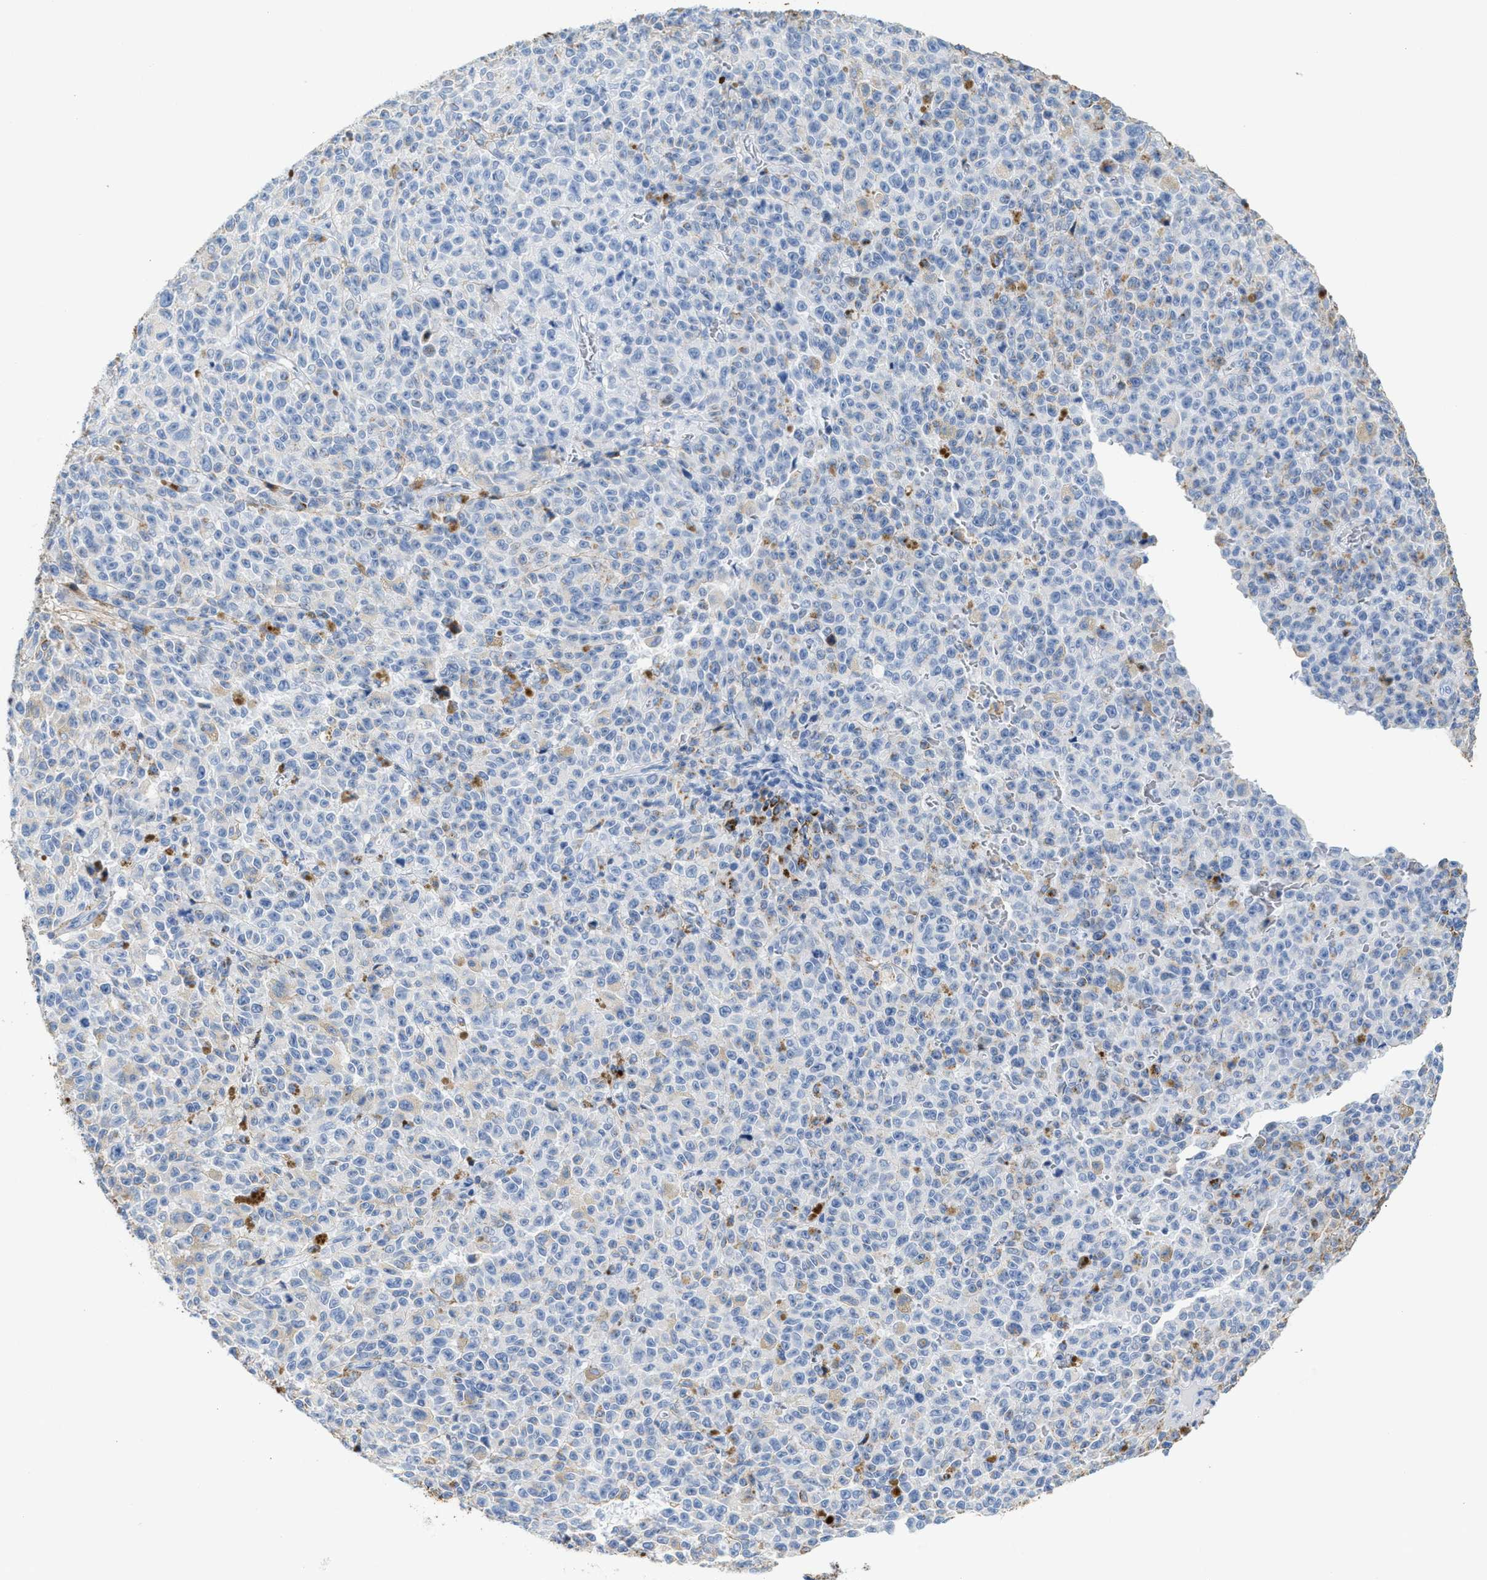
{"staining": {"intensity": "negative", "quantity": "none", "location": "none"}, "tissue": "melanoma", "cell_type": "Tumor cells", "image_type": "cancer", "snomed": [{"axis": "morphology", "description": "Malignant melanoma, NOS"}, {"axis": "topography", "description": "Skin"}], "caption": "Immunohistochemistry image of neoplastic tissue: human malignant melanoma stained with DAB exhibits no significant protein expression in tumor cells. (Brightfield microscopy of DAB (3,3'-diaminobenzidine) IHC at high magnification).", "gene": "TNR", "patient": {"sex": "female", "age": 82}}